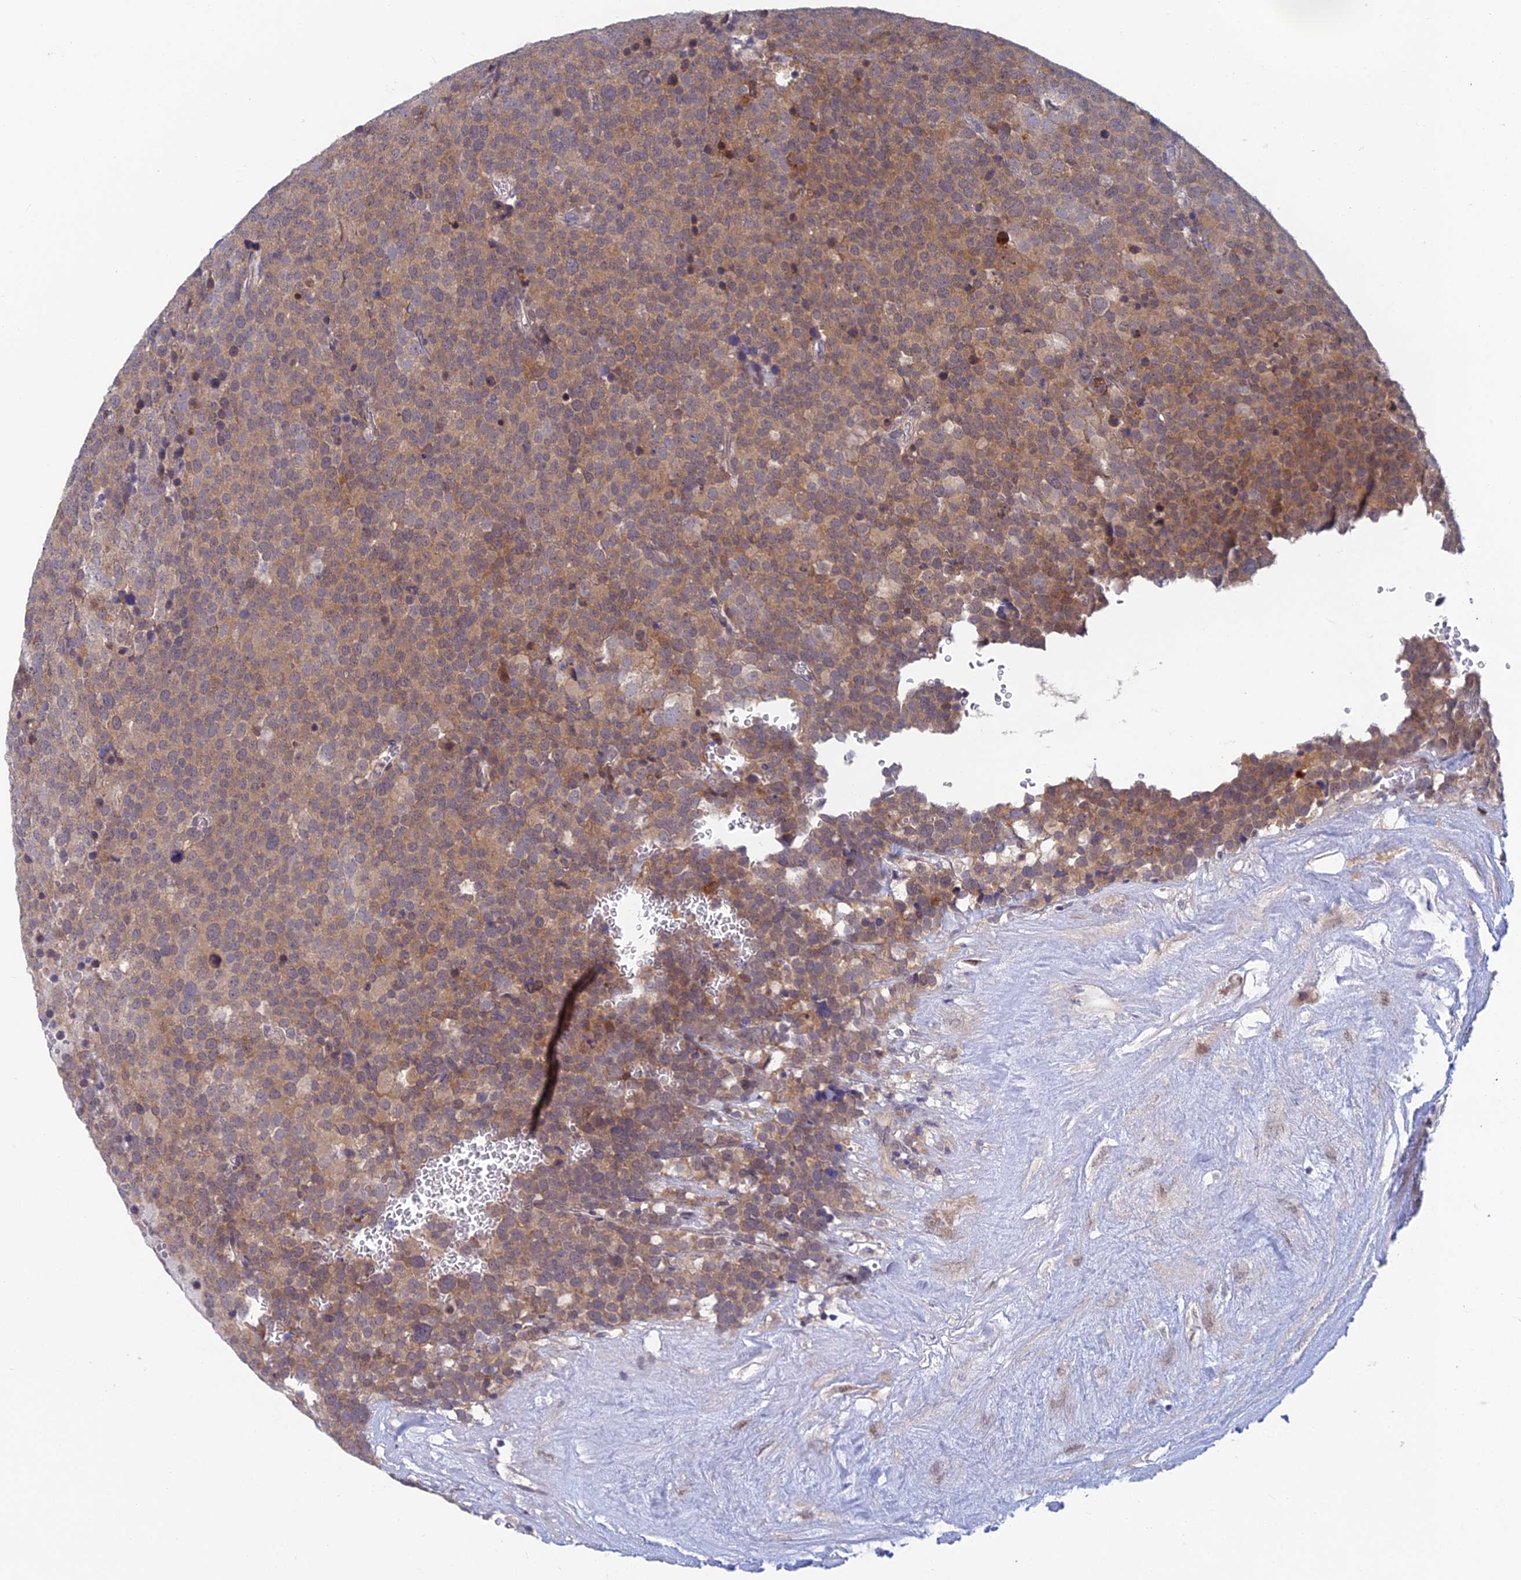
{"staining": {"intensity": "moderate", "quantity": ">75%", "location": "cytoplasmic/membranous"}, "tissue": "testis cancer", "cell_type": "Tumor cells", "image_type": "cancer", "snomed": [{"axis": "morphology", "description": "Seminoma, NOS"}, {"axis": "topography", "description": "Testis"}], "caption": "This micrograph shows IHC staining of human seminoma (testis), with medium moderate cytoplasmic/membranous staining in about >75% of tumor cells.", "gene": "SRA1", "patient": {"sex": "male", "age": 71}}